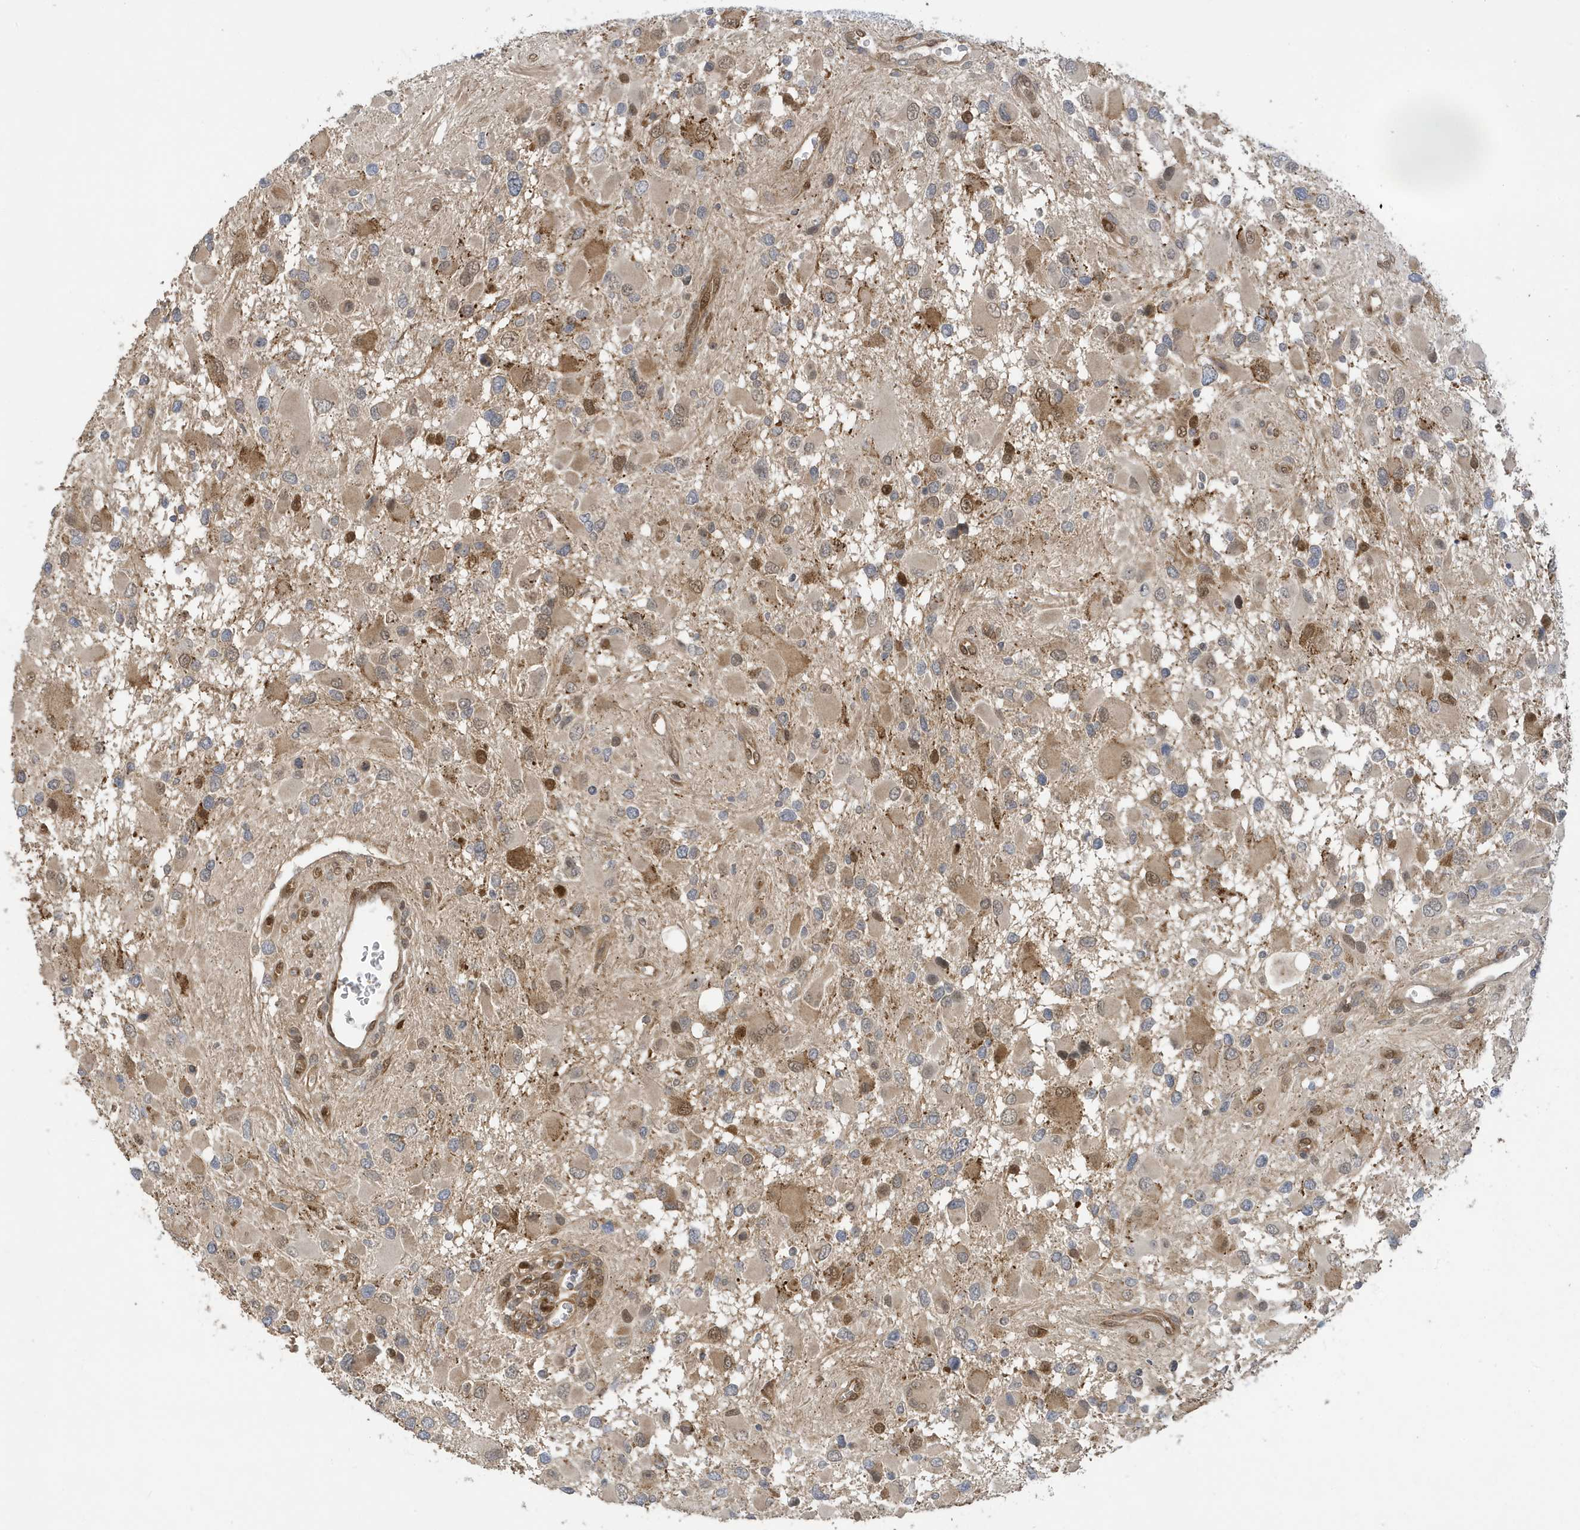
{"staining": {"intensity": "moderate", "quantity": "<25%", "location": "cytoplasmic/membranous,nuclear"}, "tissue": "glioma", "cell_type": "Tumor cells", "image_type": "cancer", "snomed": [{"axis": "morphology", "description": "Glioma, malignant, High grade"}, {"axis": "topography", "description": "Brain"}], "caption": "A brown stain shows moderate cytoplasmic/membranous and nuclear expression of a protein in malignant glioma (high-grade) tumor cells. Nuclei are stained in blue.", "gene": "NCOA7", "patient": {"sex": "male", "age": 53}}